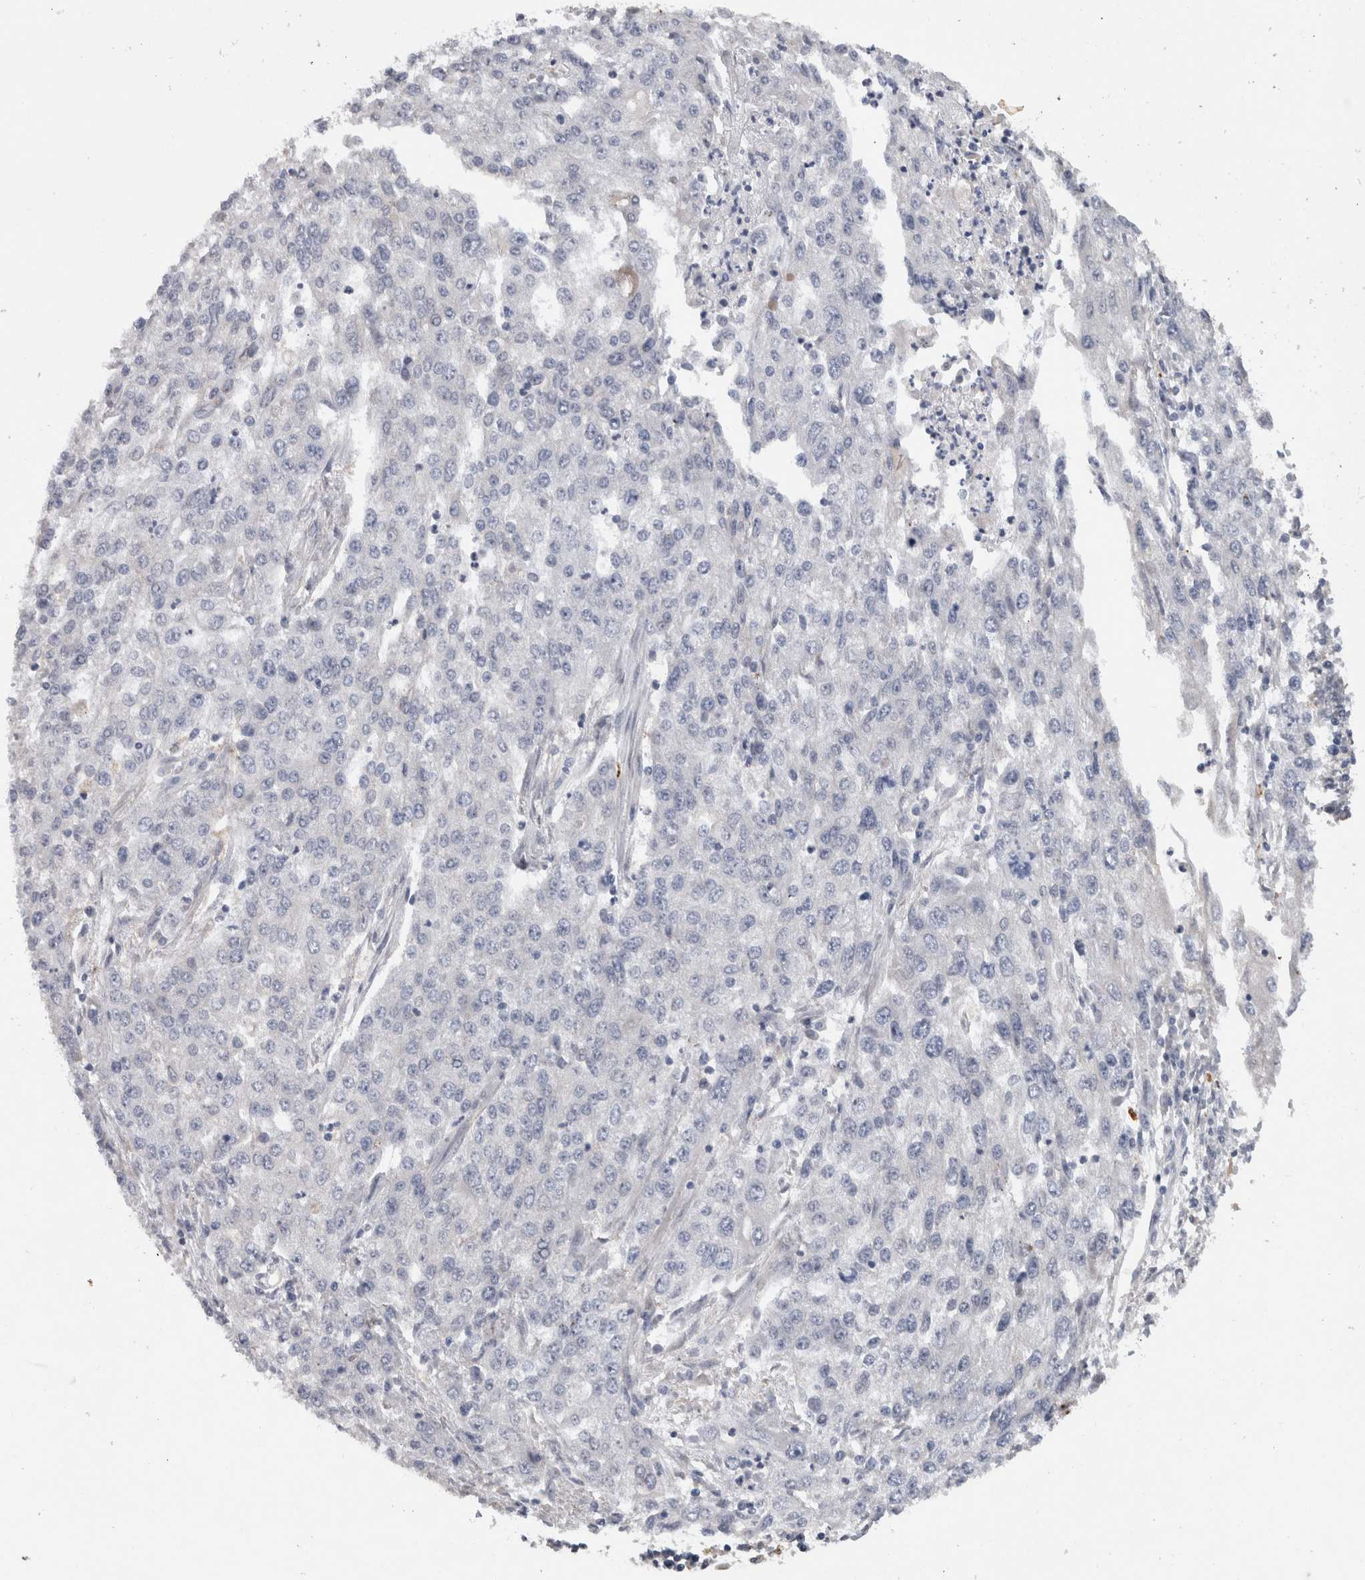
{"staining": {"intensity": "negative", "quantity": "none", "location": "none"}, "tissue": "endometrial cancer", "cell_type": "Tumor cells", "image_type": "cancer", "snomed": [{"axis": "morphology", "description": "Adenocarcinoma, NOS"}, {"axis": "topography", "description": "Endometrium"}], "caption": "There is no significant staining in tumor cells of endometrial cancer (adenocarcinoma).", "gene": "PRXL2A", "patient": {"sex": "female", "age": 49}}